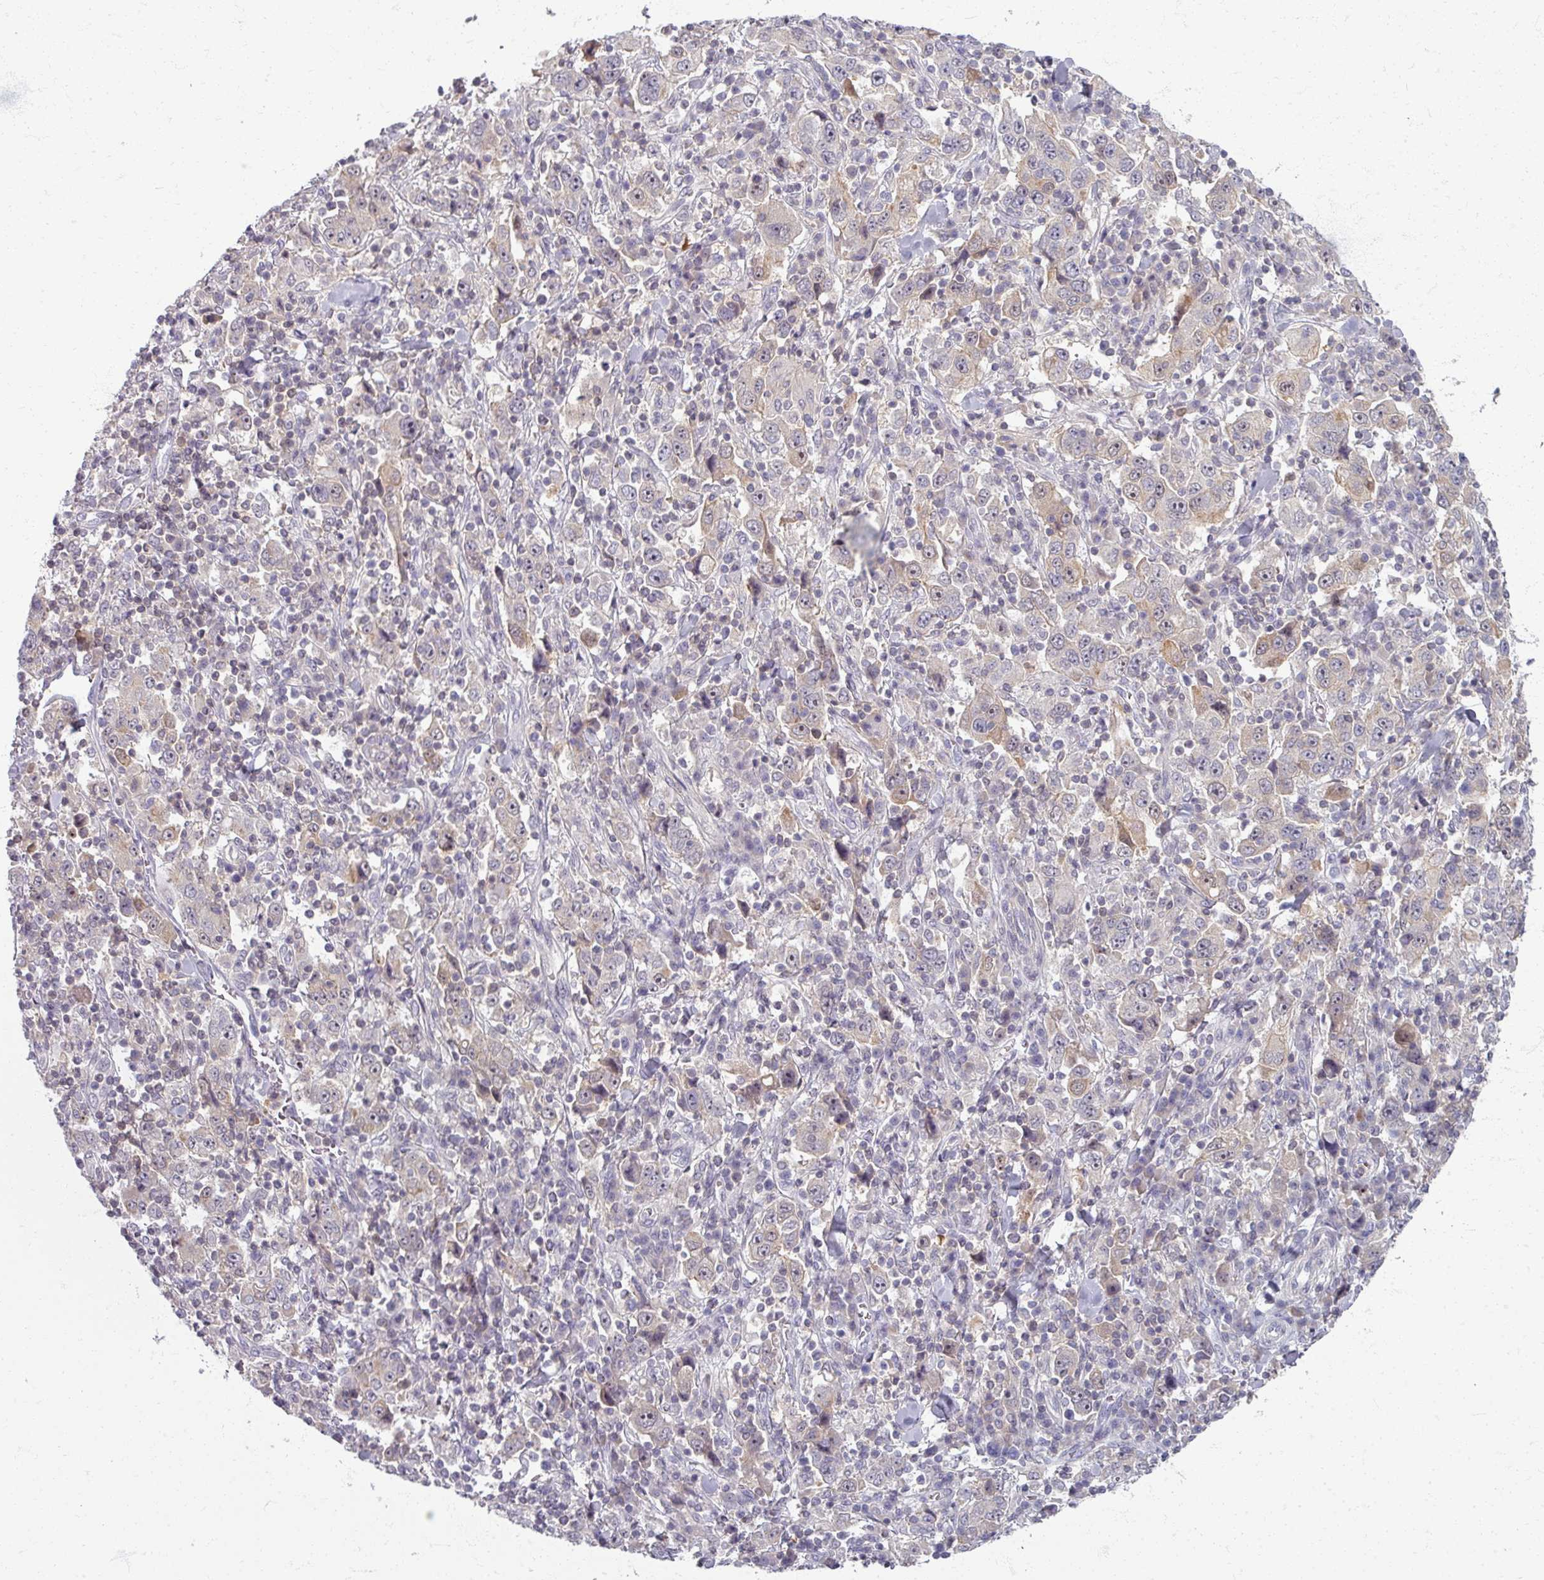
{"staining": {"intensity": "weak", "quantity": "<25%", "location": "cytoplasmic/membranous"}, "tissue": "stomach cancer", "cell_type": "Tumor cells", "image_type": "cancer", "snomed": [{"axis": "morphology", "description": "Normal tissue, NOS"}, {"axis": "morphology", "description": "Adenocarcinoma, NOS"}, {"axis": "topography", "description": "Stomach, upper"}, {"axis": "topography", "description": "Stomach"}], "caption": "DAB (3,3'-diaminobenzidine) immunohistochemical staining of human stomach adenocarcinoma exhibits no significant staining in tumor cells. (DAB immunohistochemistry with hematoxylin counter stain).", "gene": "TTLL7", "patient": {"sex": "male", "age": 59}}